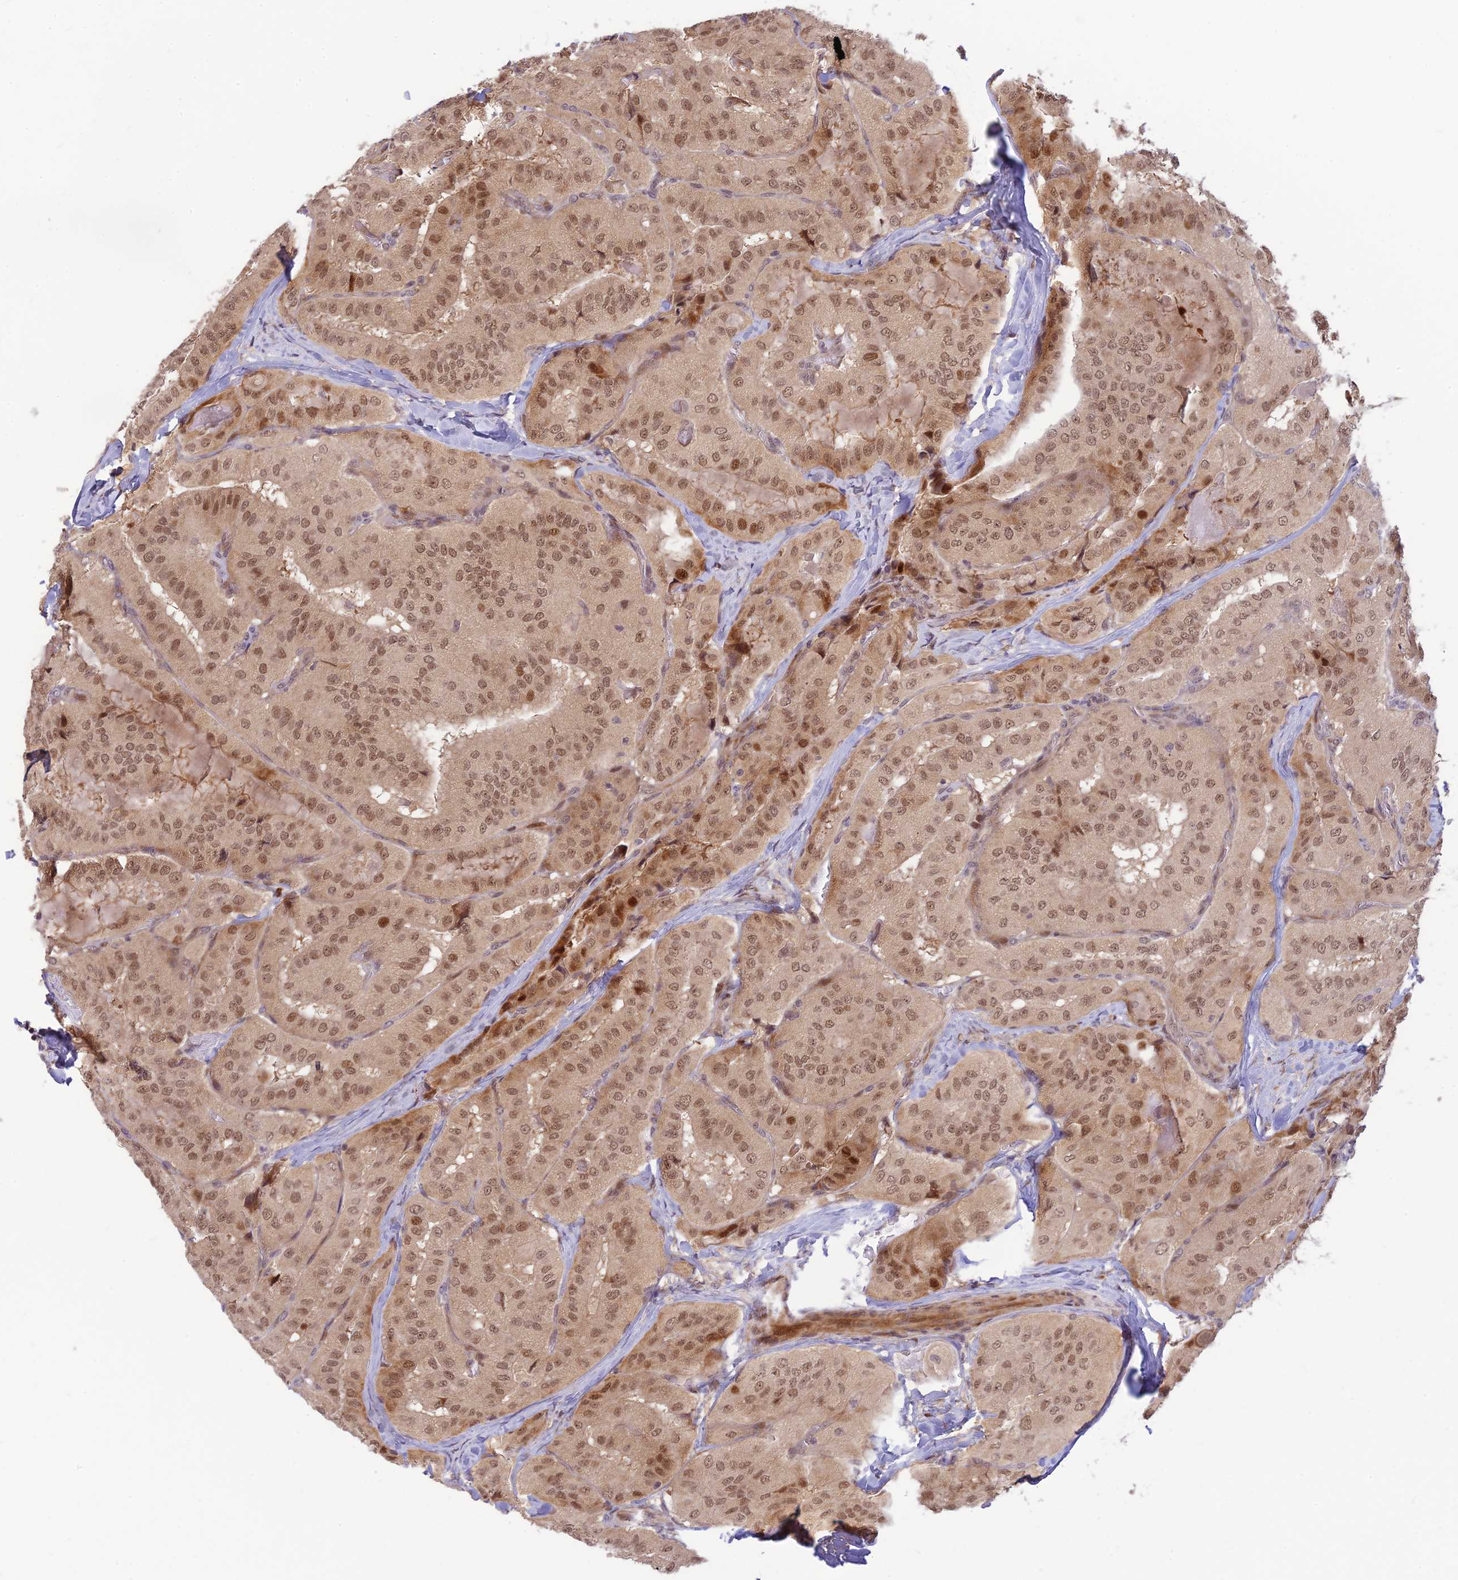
{"staining": {"intensity": "moderate", "quantity": ">75%", "location": "nuclear"}, "tissue": "thyroid cancer", "cell_type": "Tumor cells", "image_type": "cancer", "snomed": [{"axis": "morphology", "description": "Normal tissue, NOS"}, {"axis": "morphology", "description": "Papillary adenocarcinoma, NOS"}, {"axis": "topography", "description": "Thyroid gland"}], "caption": "Immunohistochemistry (IHC) histopathology image of thyroid cancer (papillary adenocarcinoma) stained for a protein (brown), which shows medium levels of moderate nuclear expression in approximately >75% of tumor cells.", "gene": "ASPDH", "patient": {"sex": "female", "age": 59}}